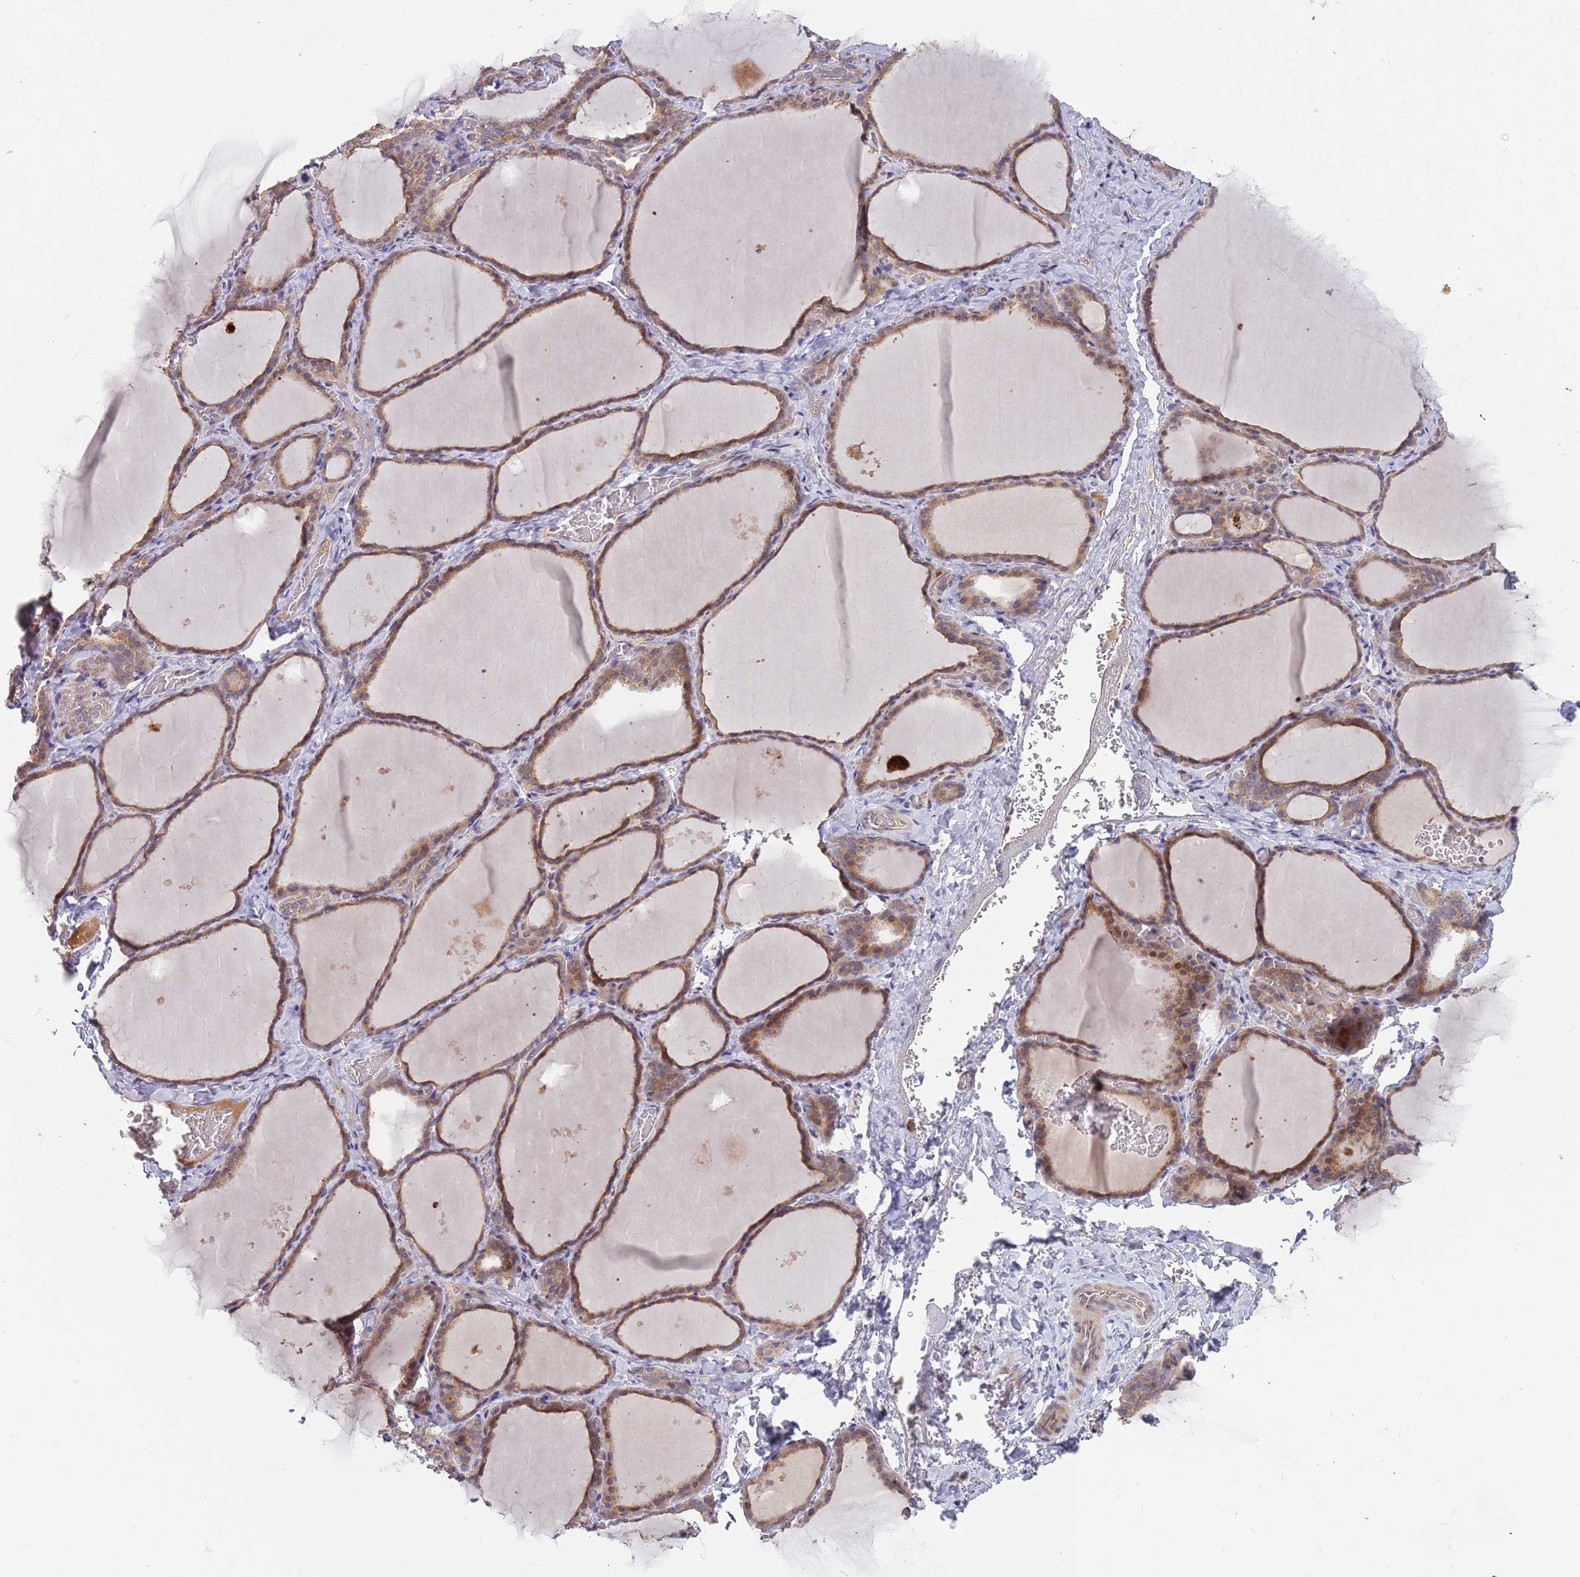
{"staining": {"intensity": "moderate", "quantity": ">75%", "location": "cytoplasmic/membranous"}, "tissue": "thyroid gland", "cell_type": "Glandular cells", "image_type": "normal", "snomed": [{"axis": "morphology", "description": "Normal tissue, NOS"}, {"axis": "topography", "description": "Thyroid gland"}], "caption": "Immunohistochemistry (IHC) (DAB) staining of unremarkable thyroid gland demonstrates moderate cytoplasmic/membranous protein positivity in approximately >75% of glandular cells.", "gene": "BTBD7", "patient": {"sex": "female", "age": 39}}